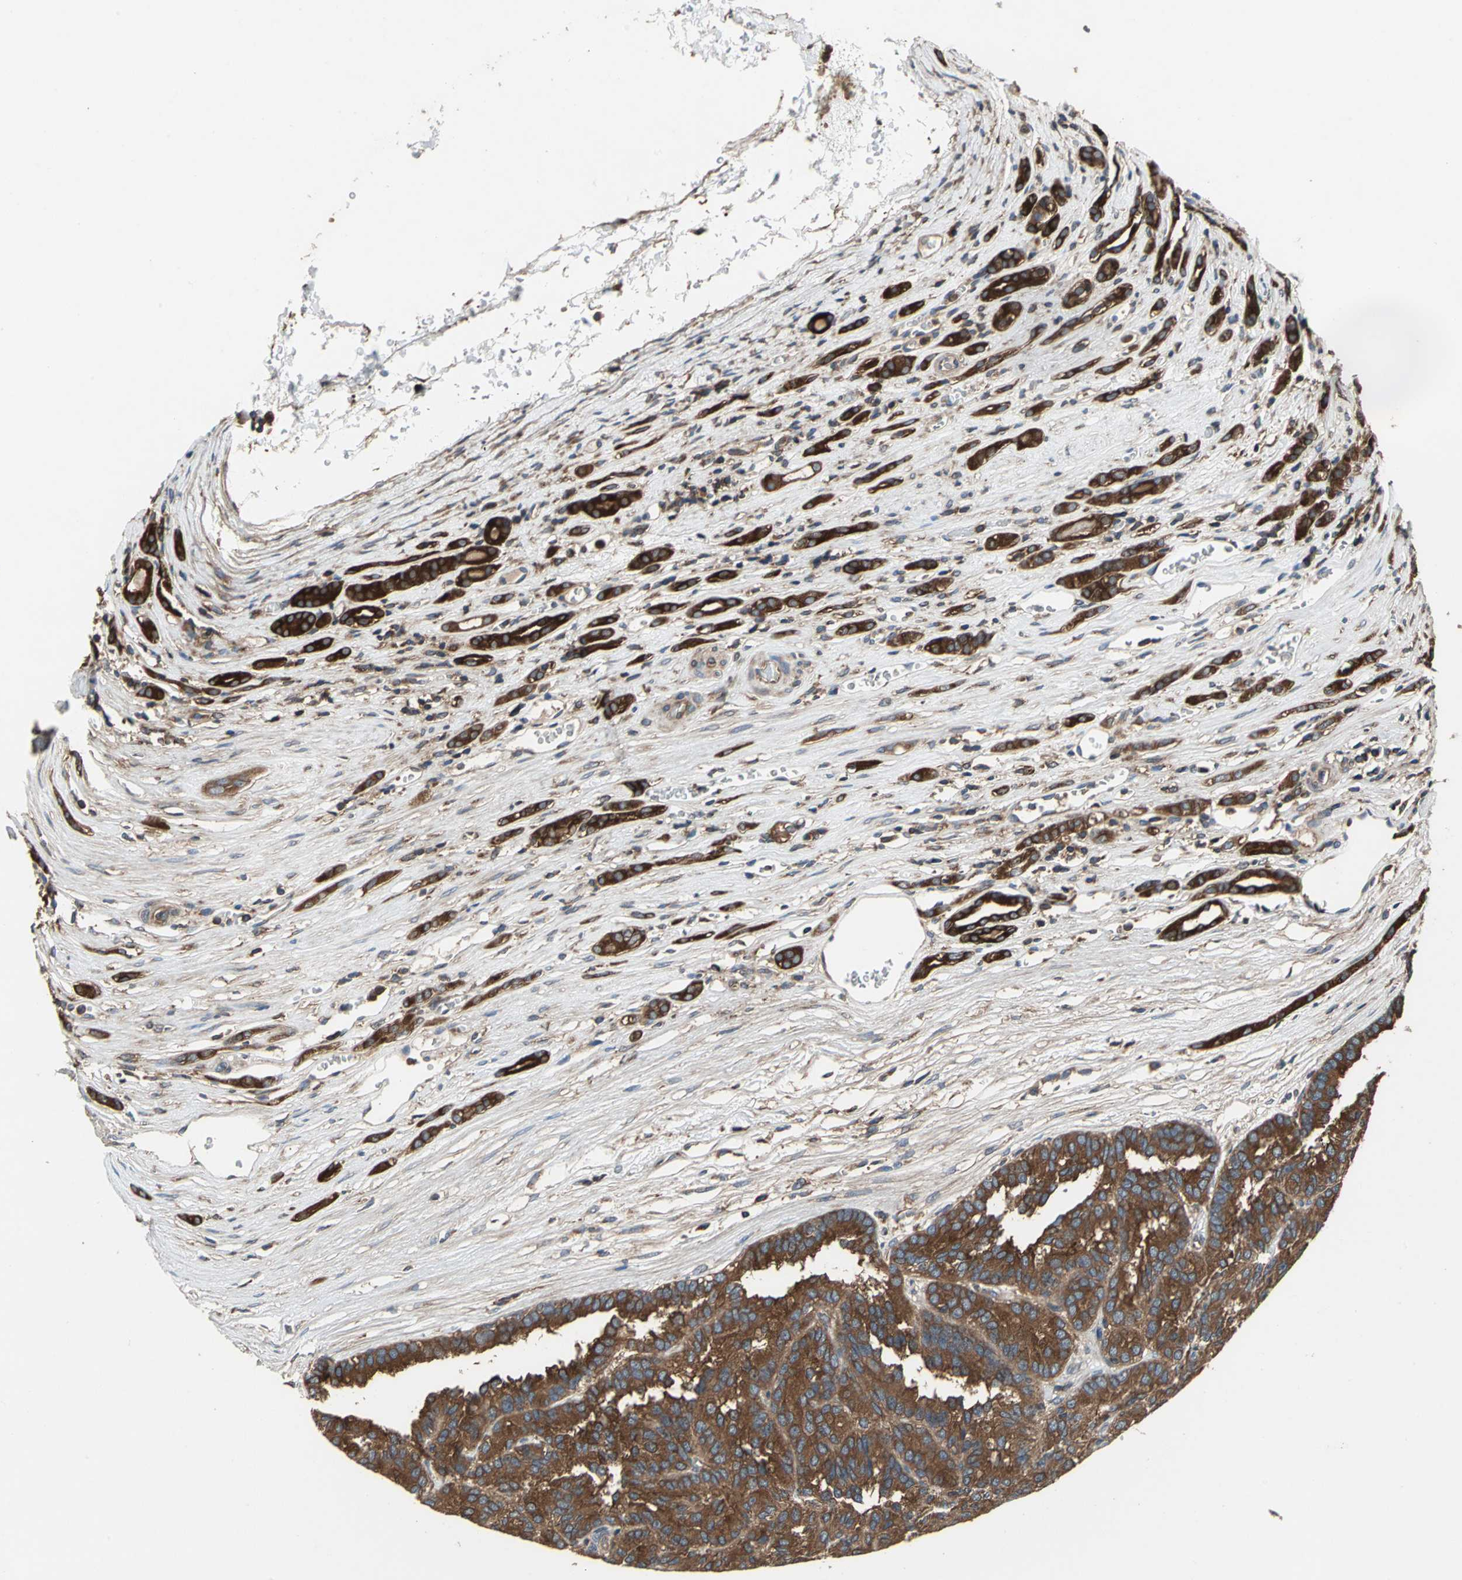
{"staining": {"intensity": "strong", "quantity": ">75%", "location": "cytoplasmic/membranous"}, "tissue": "renal cancer", "cell_type": "Tumor cells", "image_type": "cancer", "snomed": [{"axis": "morphology", "description": "Adenocarcinoma, NOS"}, {"axis": "topography", "description": "Kidney"}], "caption": "An immunohistochemistry micrograph of tumor tissue is shown. Protein staining in brown shows strong cytoplasmic/membranous positivity in renal adenocarcinoma within tumor cells.", "gene": "CAPN1", "patient": {"sex": "male", "age": 46}}